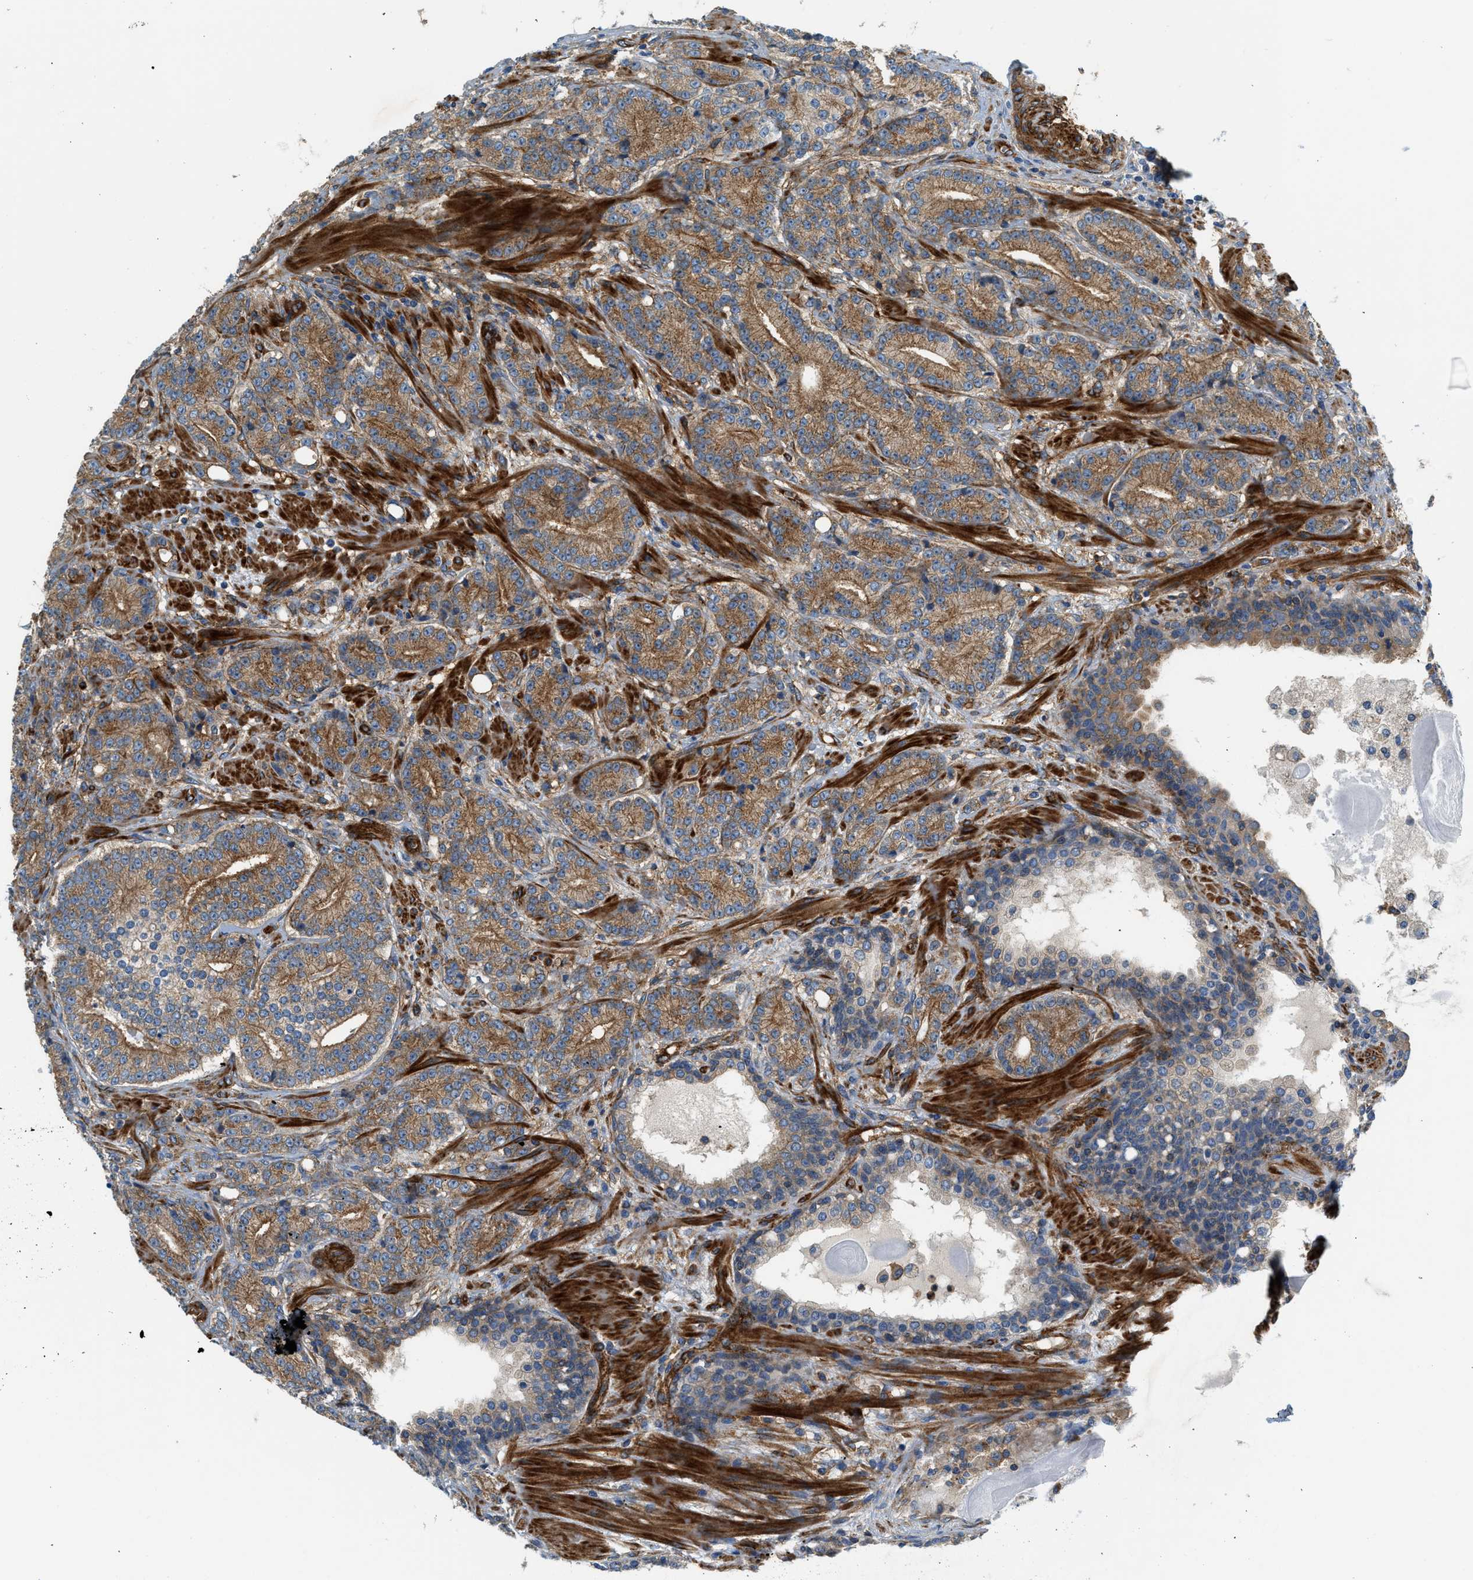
{"staining": {"intensity": "strong", "quantity": ">75%", "location": "cytoplasmic/membranous"}, "tissue": "prostate cancer", "cell_type": "Tumor cells", "image_type": "cancer", "snomed": [{"axis": "morphology", "description": "Adenocarcinoma, High grade"}, {"axis": "topography", "description": "Prostate"}], "caption": "Tumor cells show high levels of strong cytoplasmic/membranous positivity in about >75% of cells in prostate cancer.", "gene": "HIP1", "patient": {"sex": "male", "age": 61}}